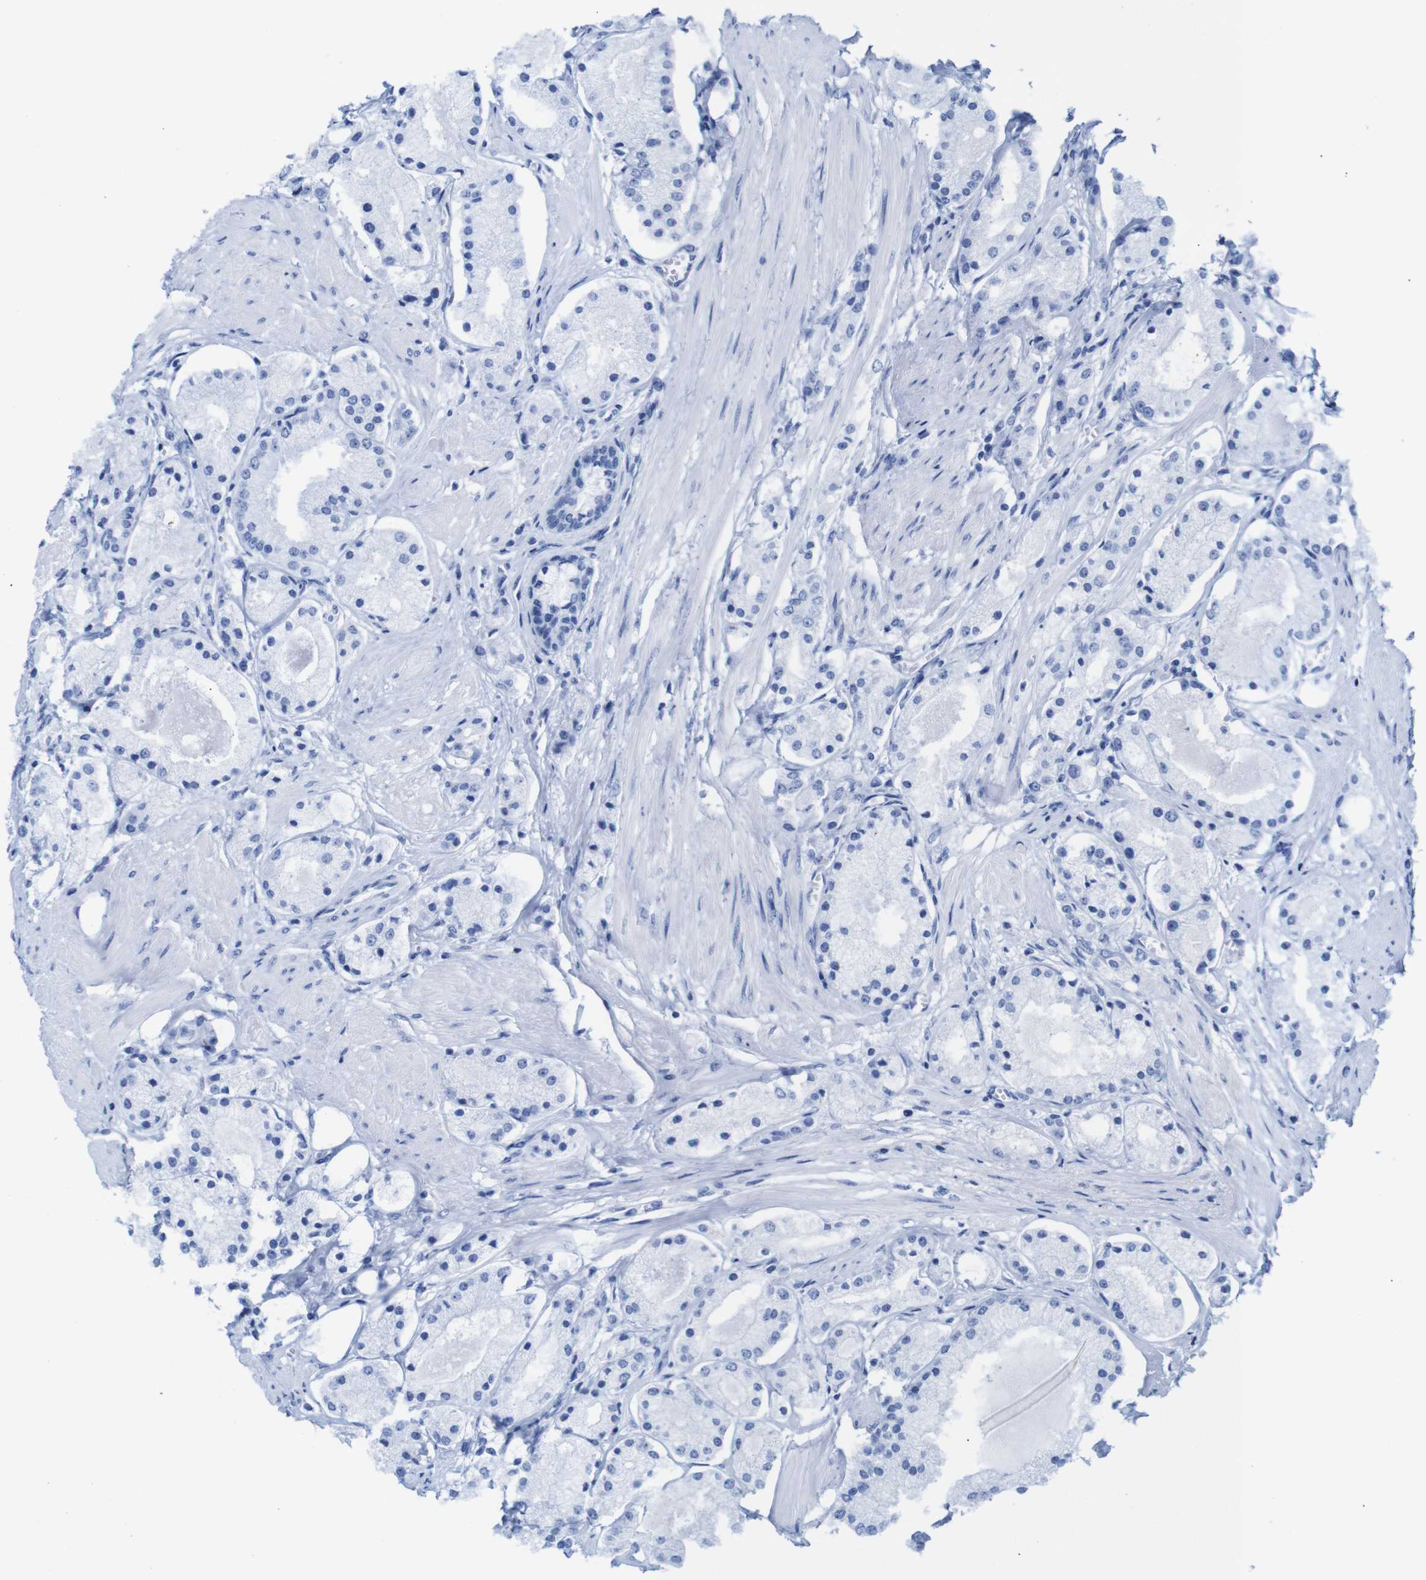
{"staining": {"intensity": "negative", "quantity": "none", "location": "none"}, "tissue": "prostate cancer", "cell_type": "Tumor cells", "image_type": "cancer", "snomed": [{"axis": "morphology", "description": "Adenocarcinoma, High grade"}, {"axis": "topography", "description": "Prostate"}], "caption": "Tumor cells are negative for brown protein staining in adenocarcinoma (high-grade) (prostate).", "gene": "TCEAL9", "patient": {"sex": "male", "age": 66}}